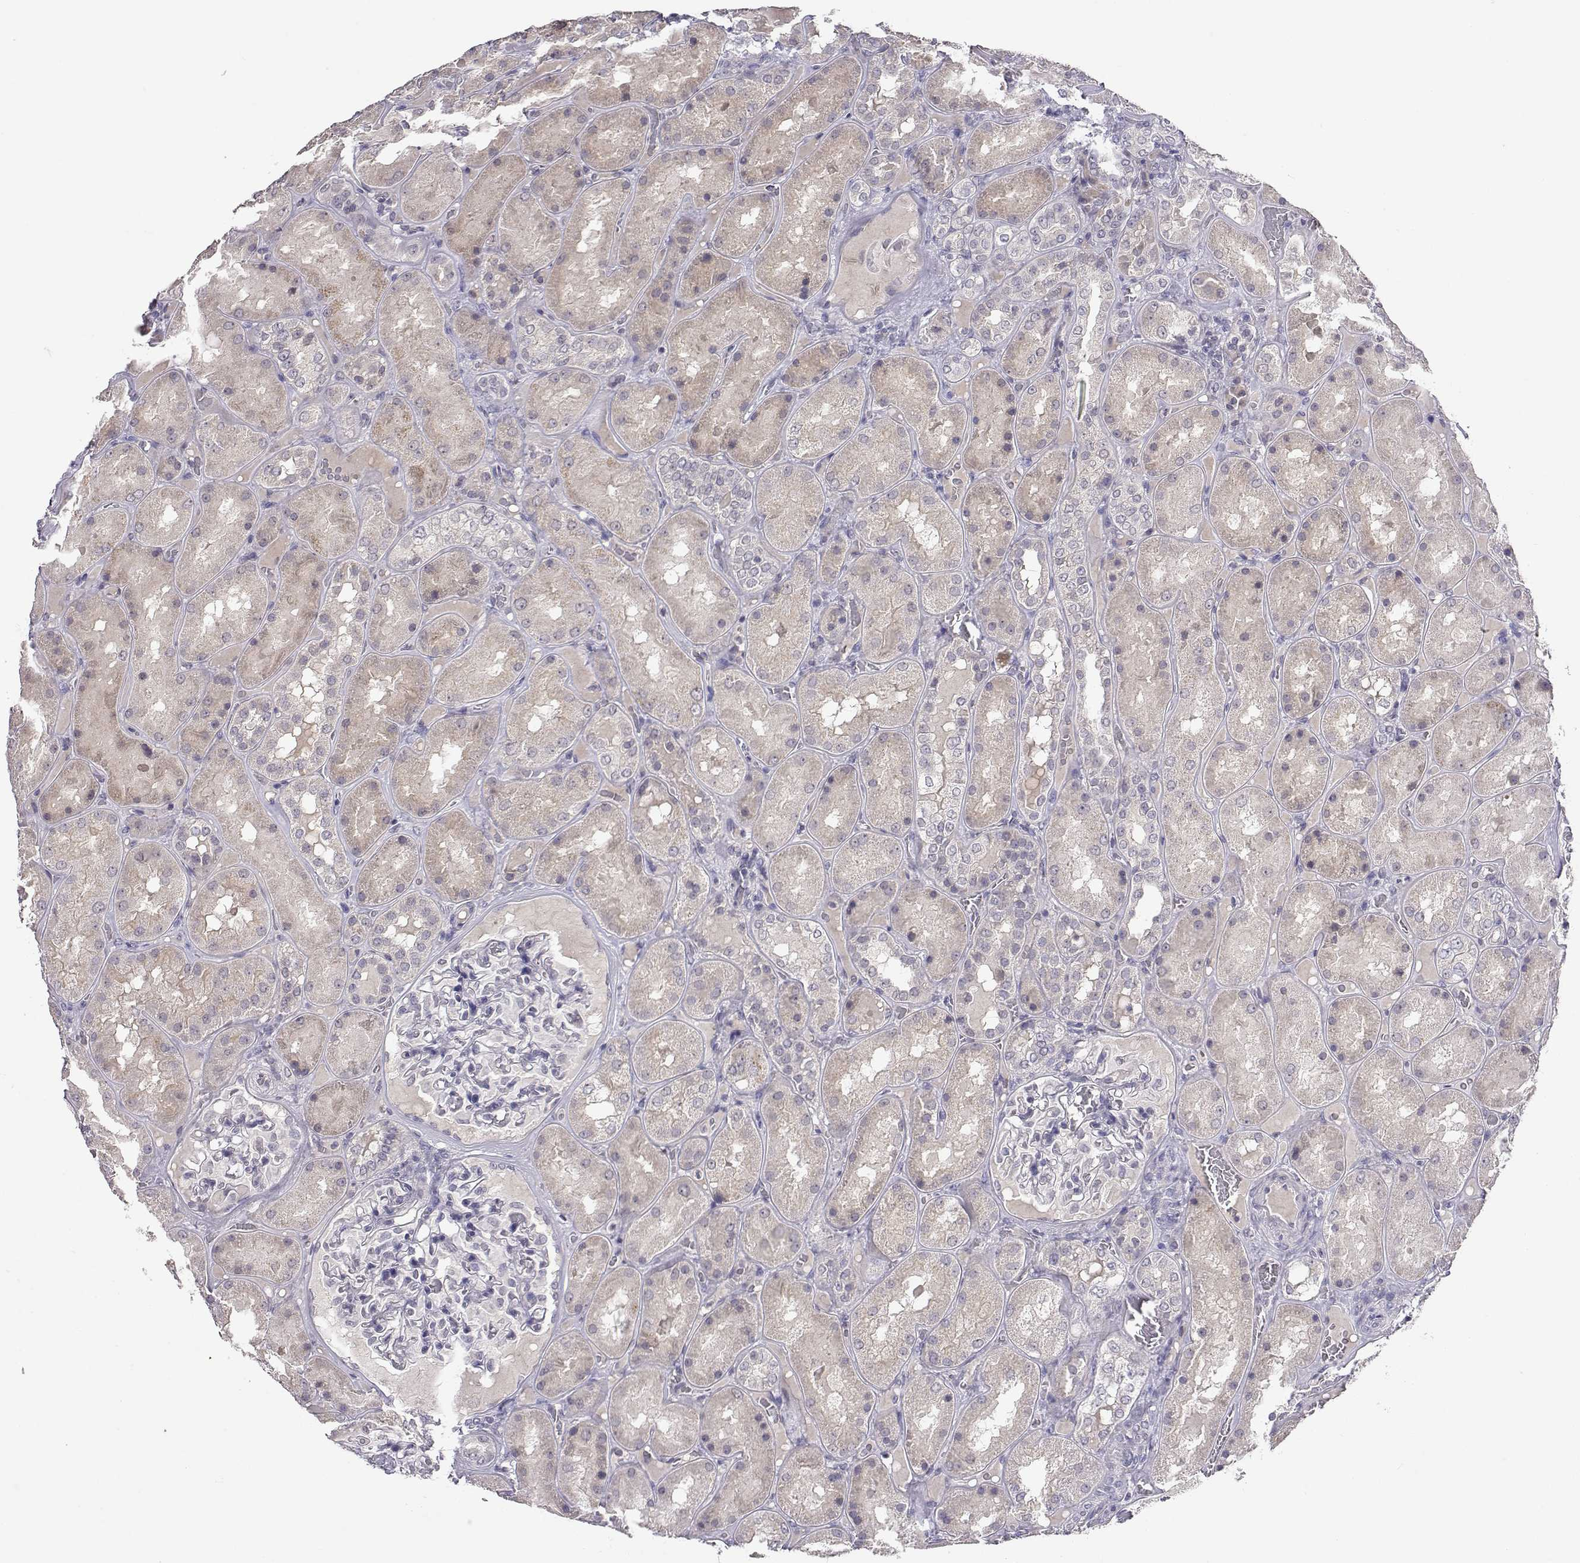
{"staining": {"intensity": "negative", "quantity": "none", "location": "none"}, "tissue": "kidney", "cell_type": "Cells in glomeruli", "image_type": "normal", "snomed": [{"axis": "morphology", "description": "Normal tissue, NOS"}, {"axis": "topography", "description": "Kidney"}], "caption": "An immunohistochemistry (IHC) micrograph of benign kidney is shown. There is no staining in cells in glomeruli of kidney.", "gene": "SLC6A3", "patient": {"sex": "male", "age": 73}}